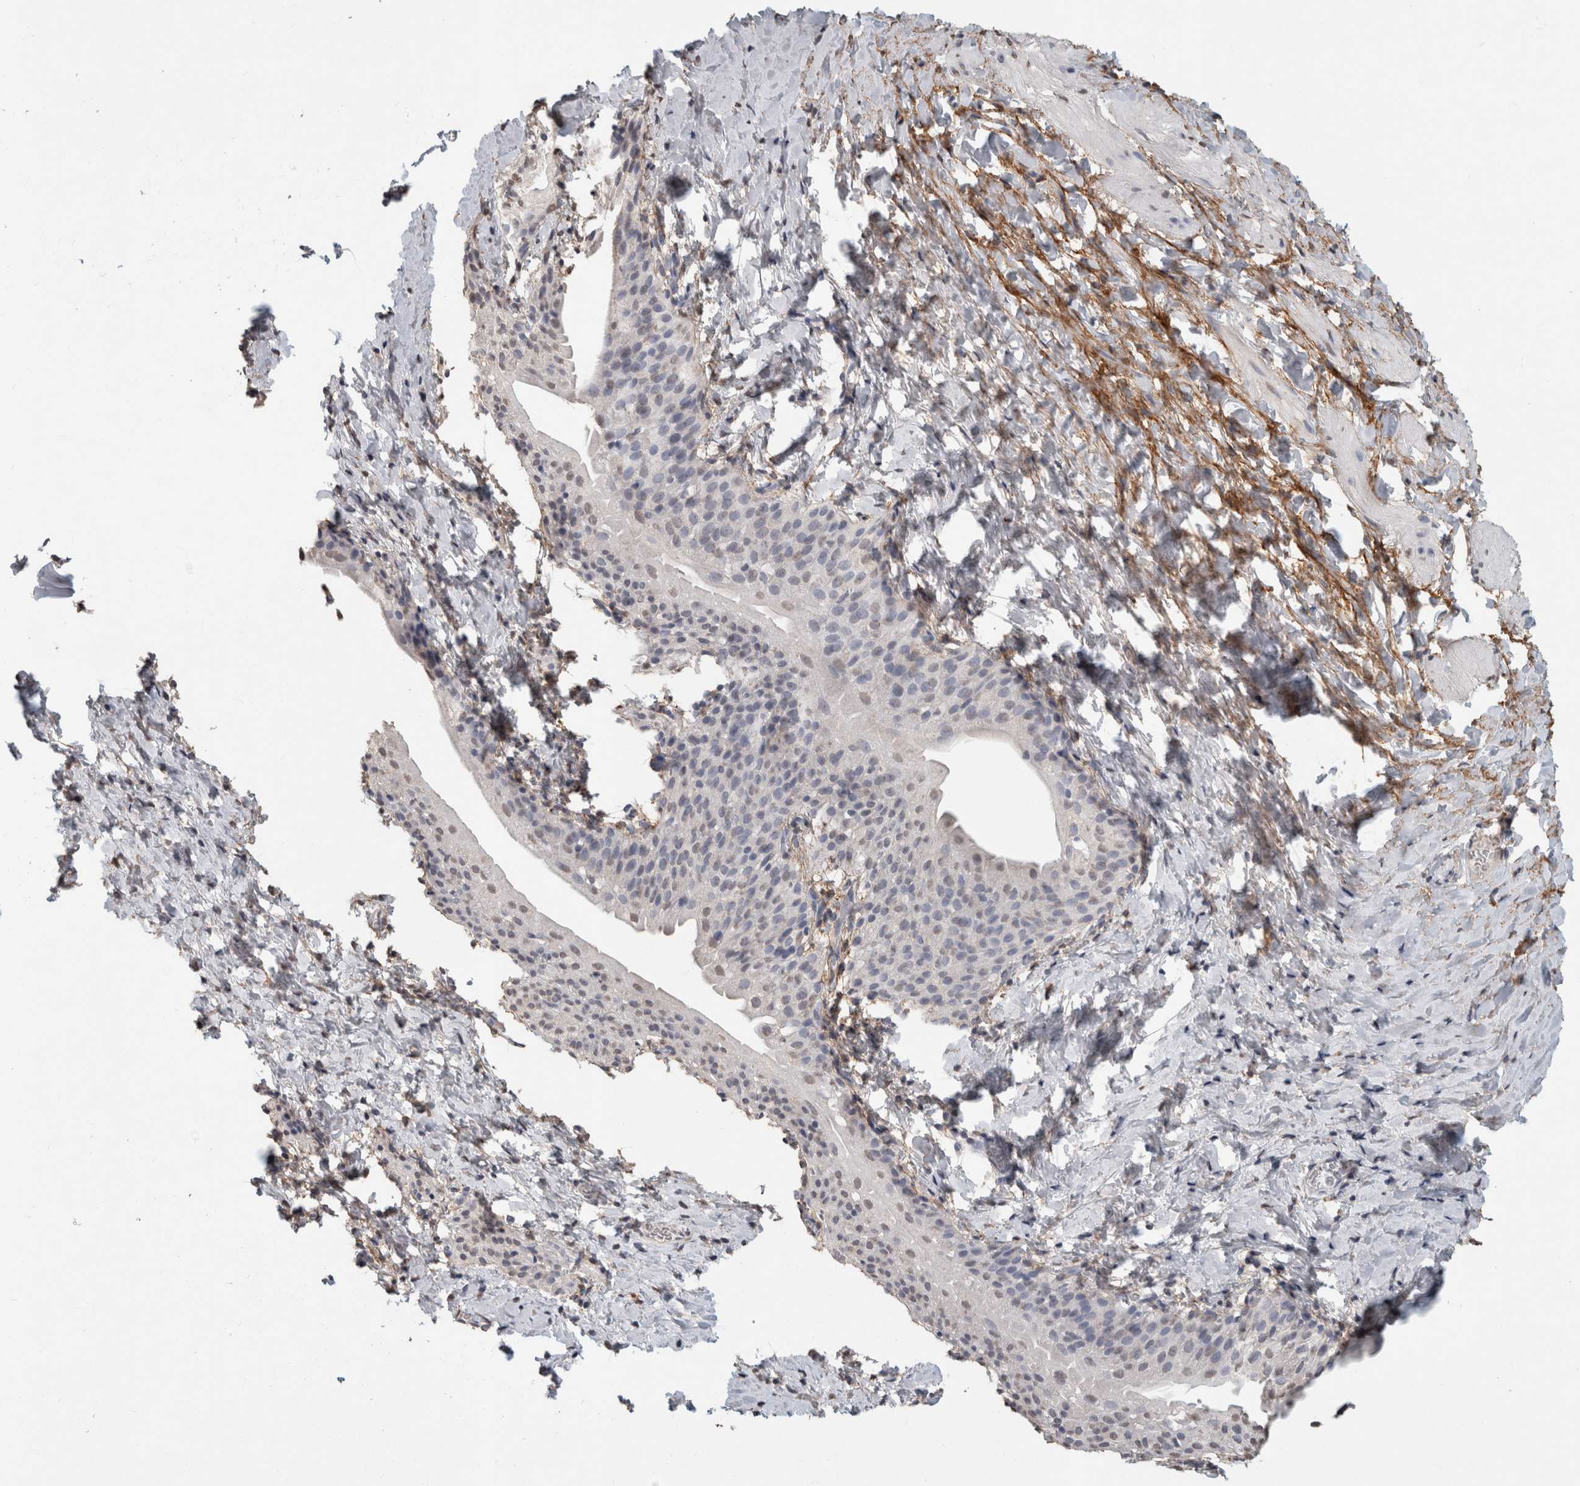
{"staining": {"intensity": "weak", "quantity": "25%-75%", "location": "cytoplasmic/membranous"}, "tissue": "smooth muscle", "cell_type": "Smooth muscle cells", "image_type": "normal", "snomed": [{"axis": "morphology", "description": "Normal tissue, NOS"}, {"axis": "topography", "description": "Smooth muscle"}], "caption": "An image showing weak cytoplasmic/membranous positivity in approximately 25%-75% of smooth muscle cells in normal smooth muscle, as visualized by brown immunohistochemical staining.", "gene": "LTBP1", "patient": {"sex": "male", "age": 16}}